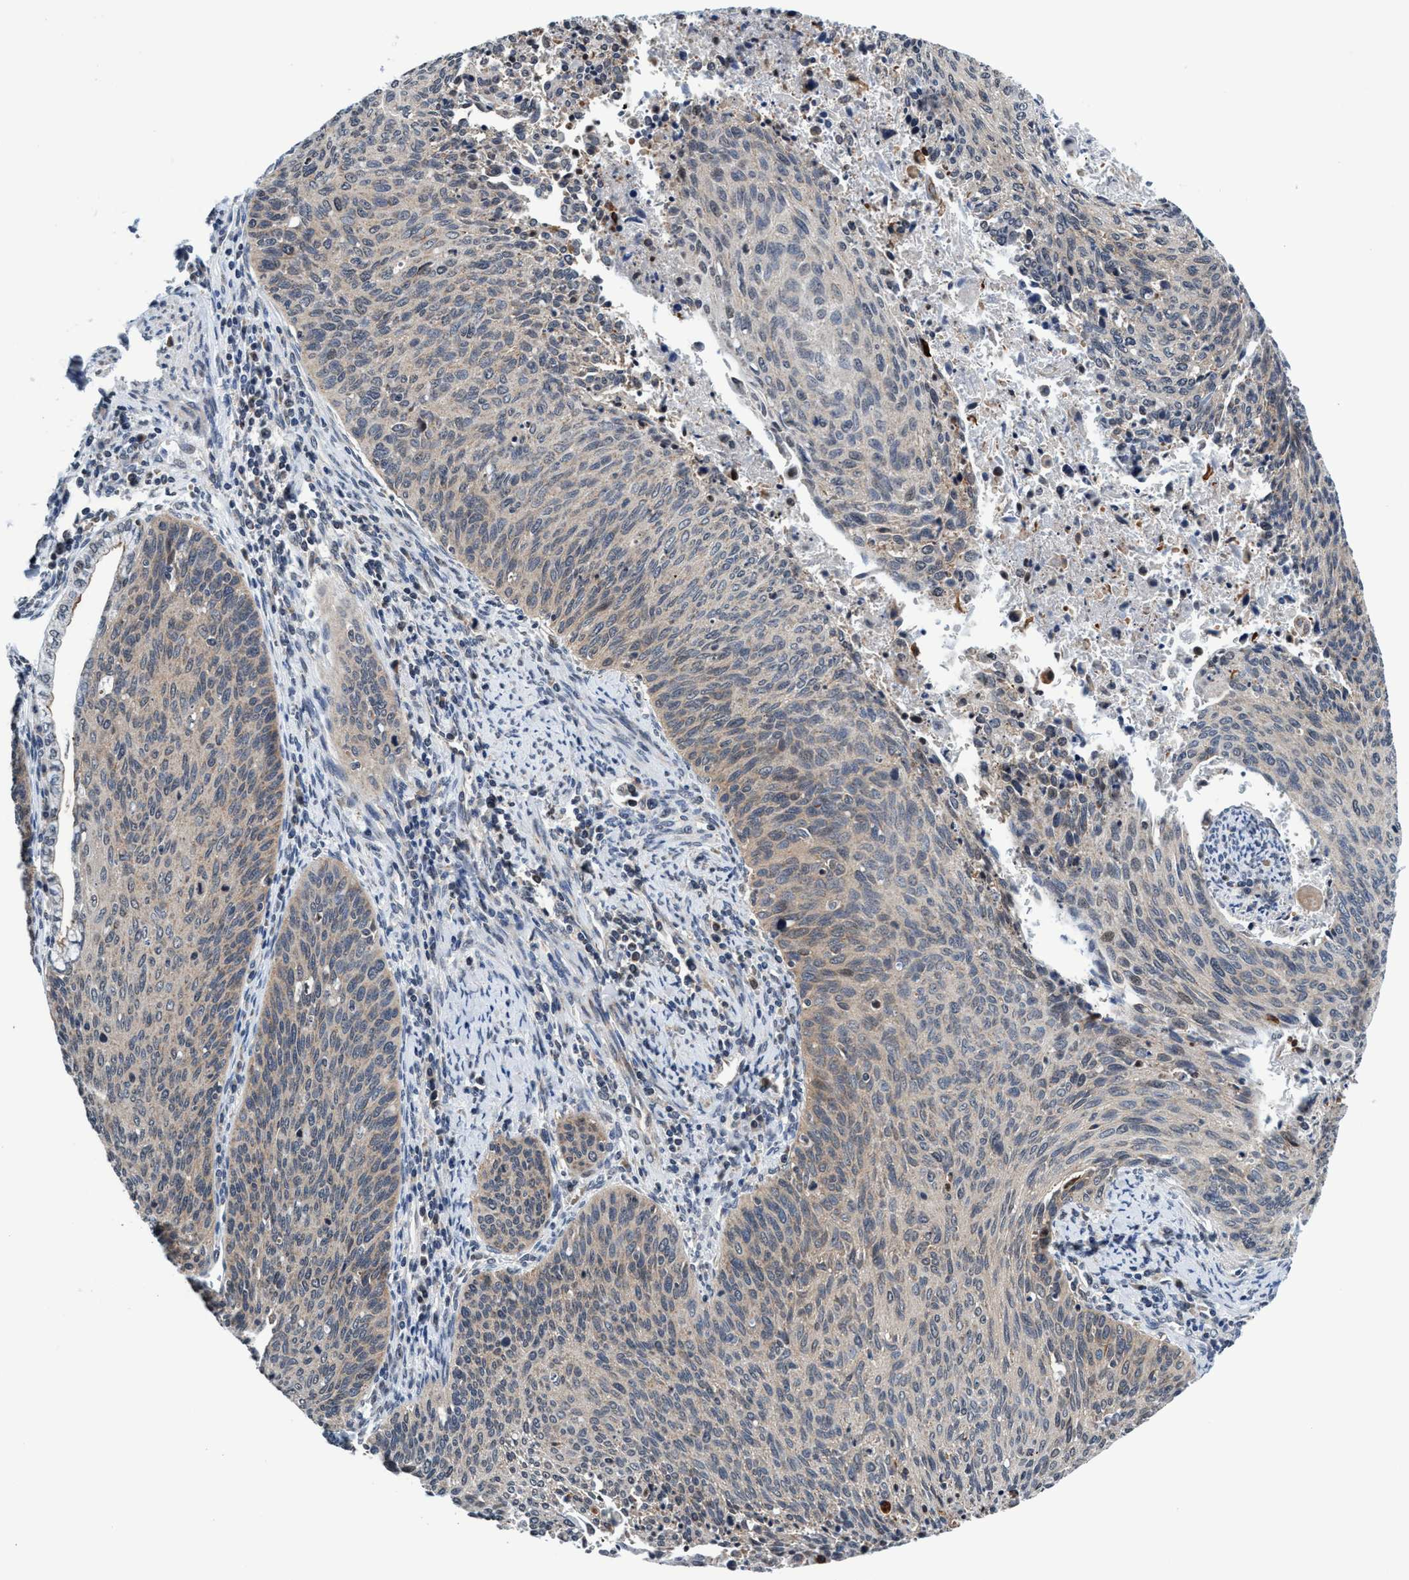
{"staining": {"intensity": "weak", "quantity": "<25%", "location": "cytoplasmic/membranous"}, "tissue": "cervical cancer", "cell_type": "Tumor cells", "image_type": "cancer", "snomed": [{"axis": "morphology", "description": "Squamous cell carcinoma, NOS"}, {"axis": "topography", "description": "Cervix"}], "caption": "Tumor cells show no significant positivity in squamous cell carcinoma (cervical).", "gene": "AGAP2", "patient": {"sex": "female", "age": 55}}